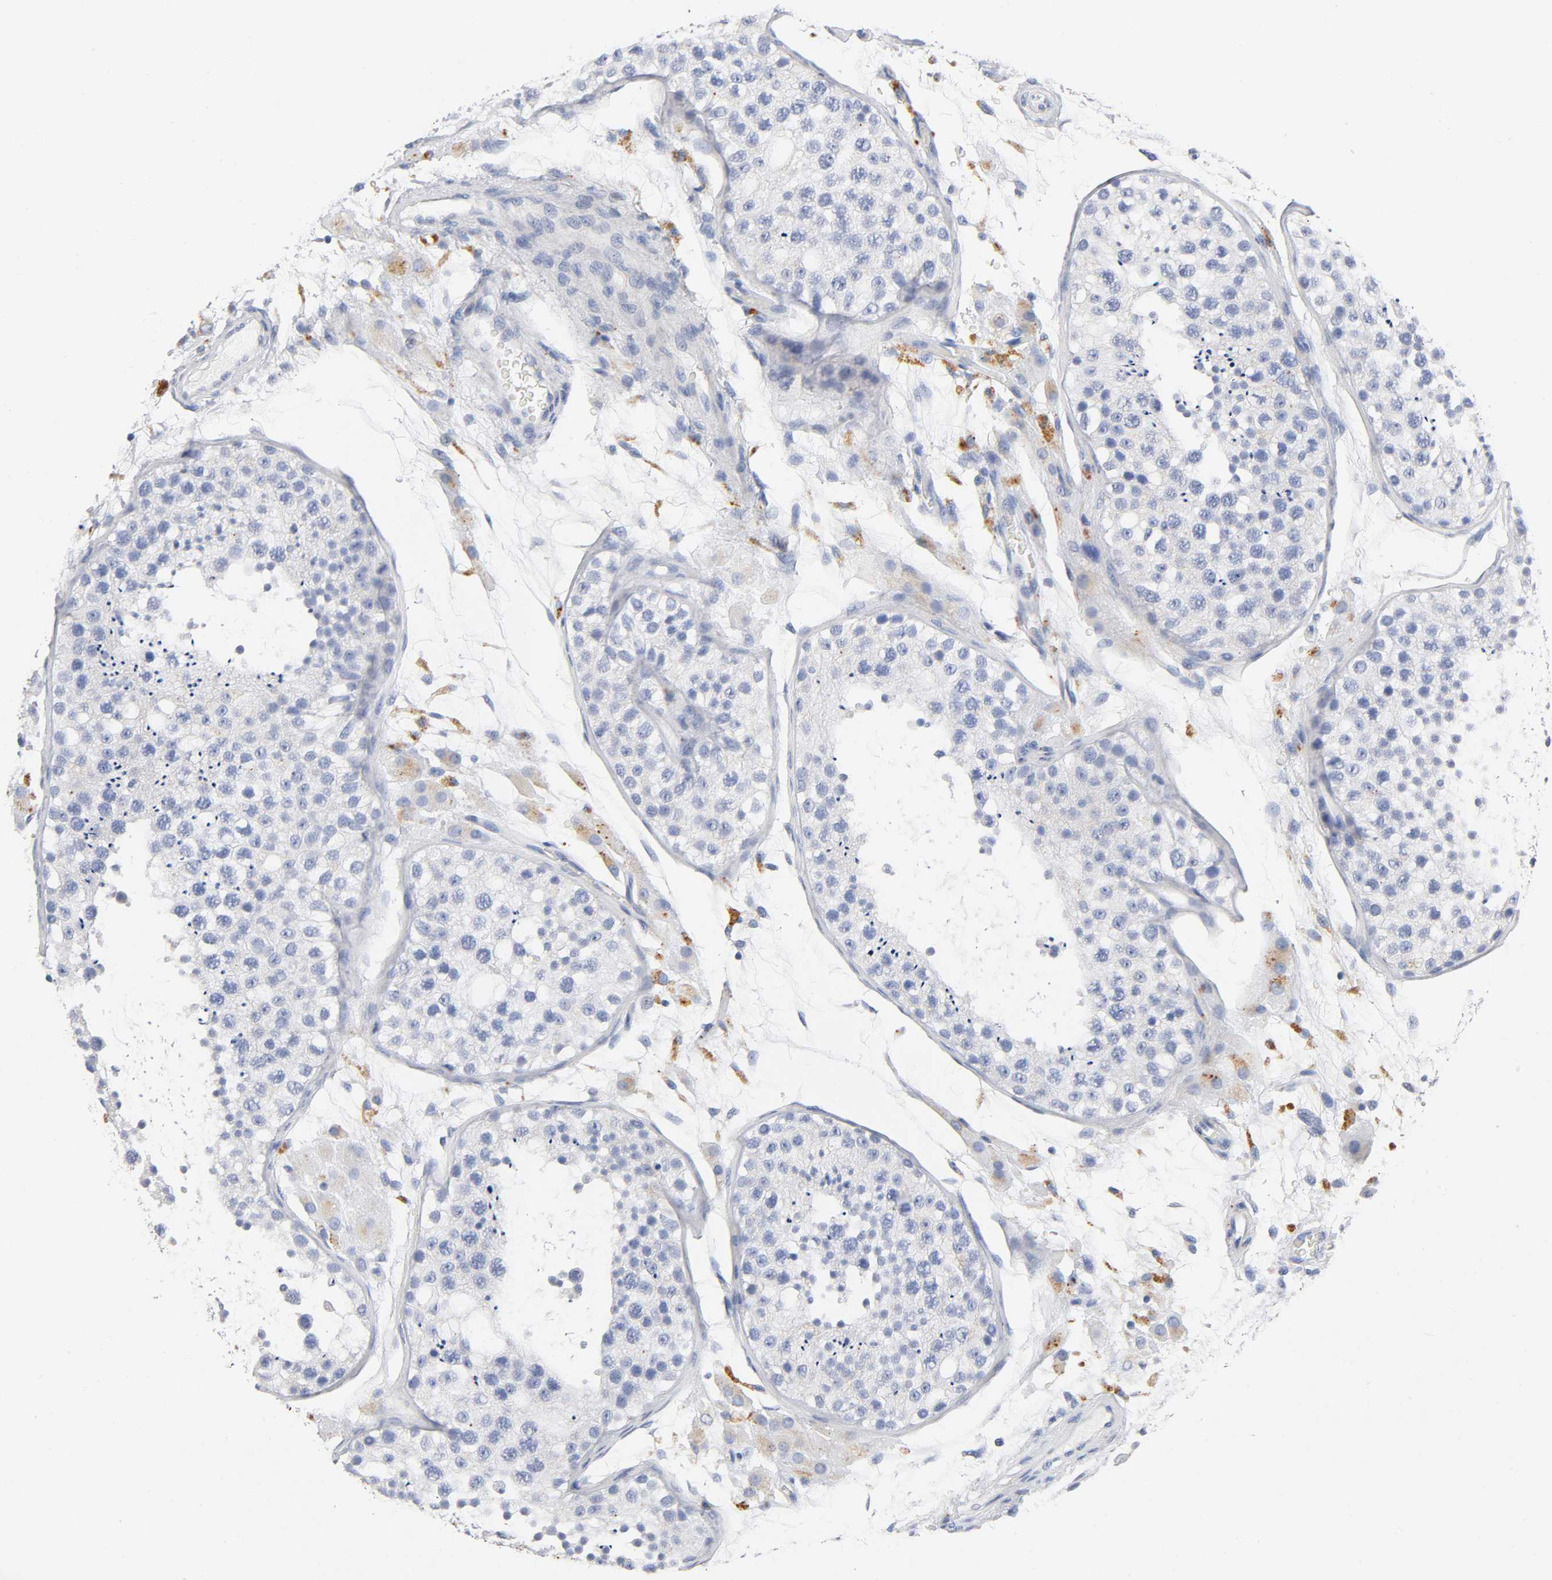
{"staining": {"intensity": "negative", "quantity": "none", "location": "none"}, "tissue": "testis", "cell_type": "Cells in seminiferous ducts", "image_type": "normal", "snomed": [{"axis": "morphology", "description": "Normal tissue, NOS"}, {"axis": "topography", "description": "Testis"}], "caption": "This is an immunohistochemistry histopathology image of normal human testis. There is no staining in cells in seminiferous ducts.", "gene": "PLP1", "patient": {"sex": "male", "age": 26}}